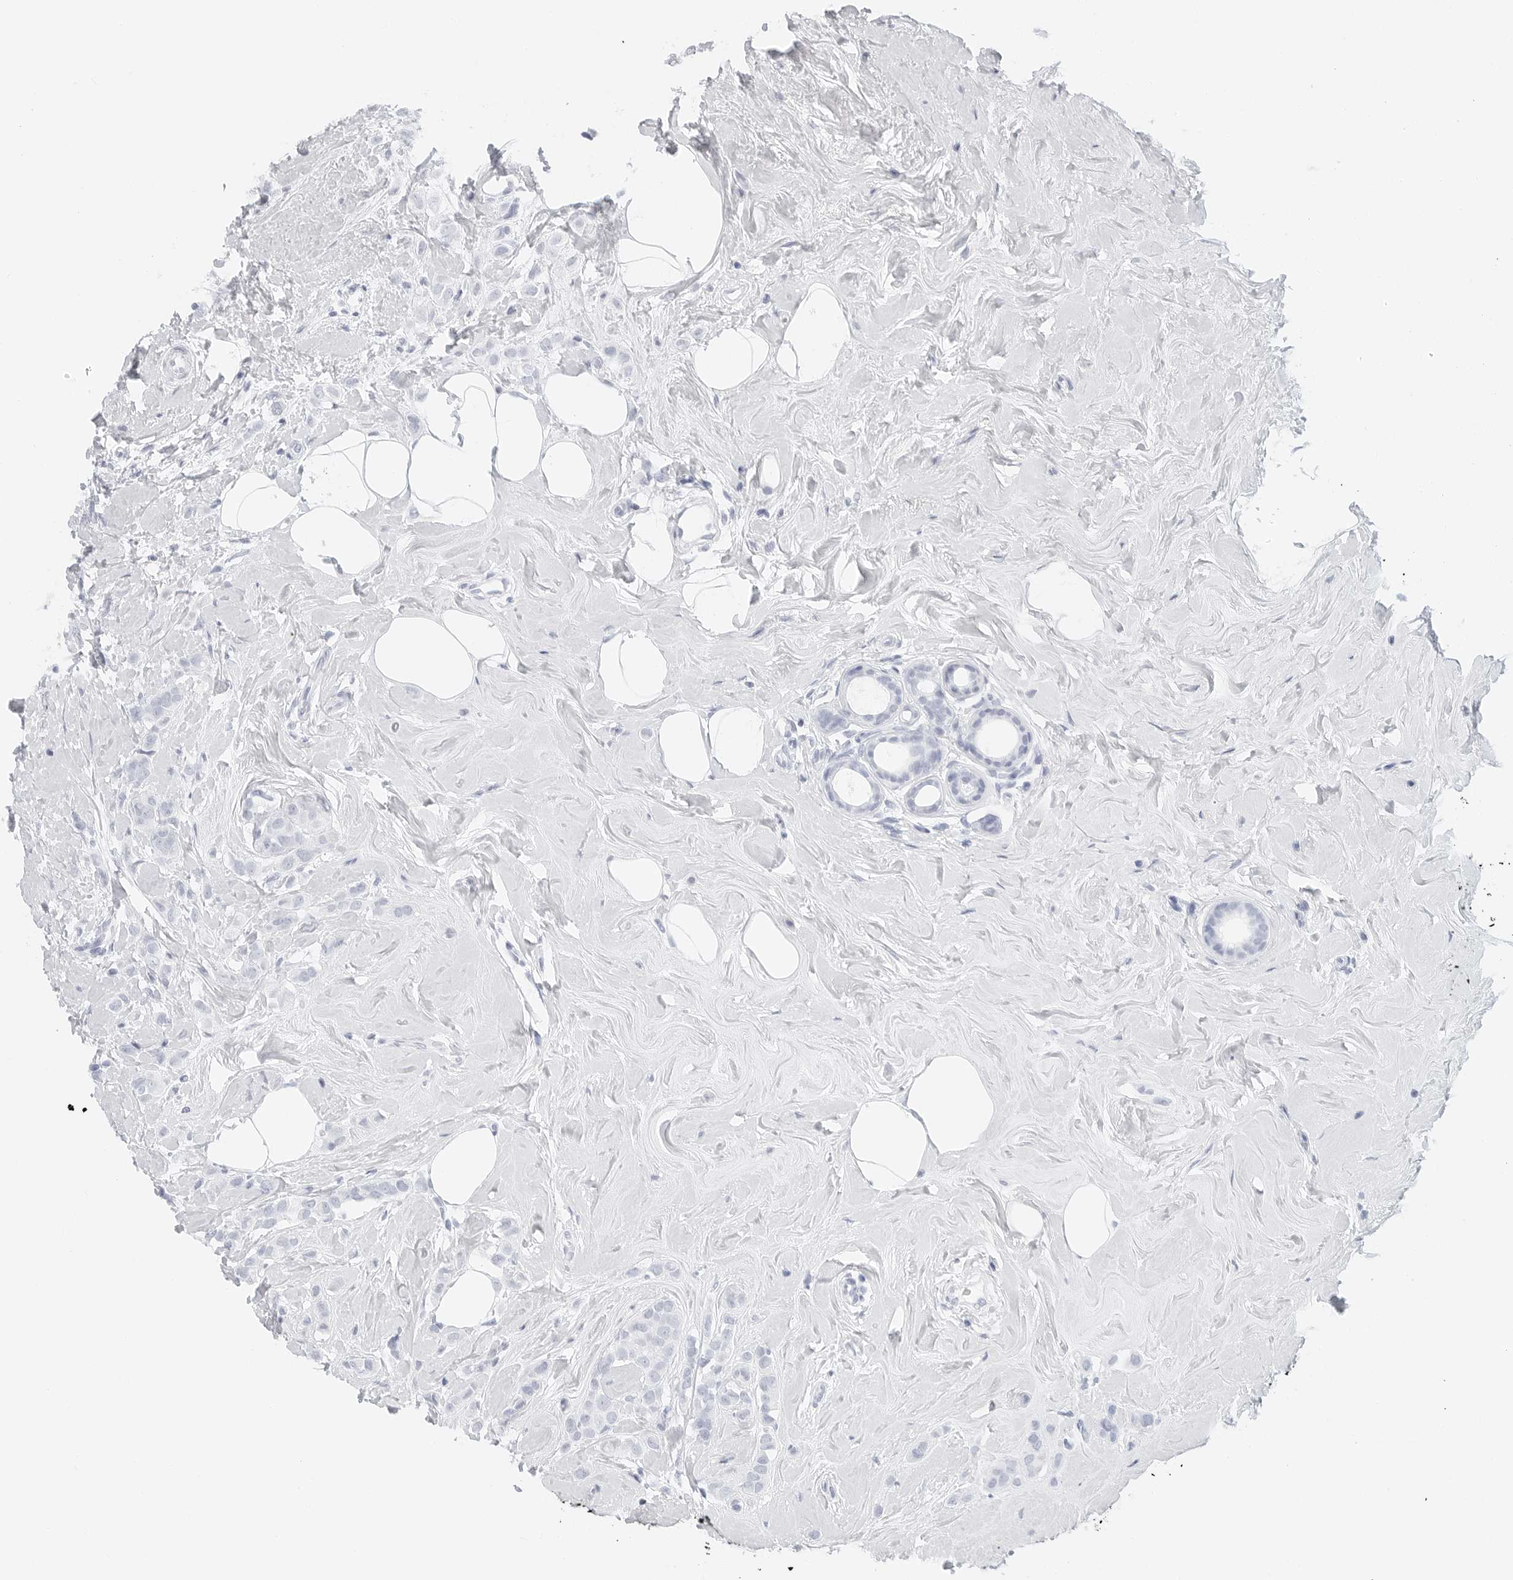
{"staining": {"intensity": "negative", "quantity": "none", "location": "none"}, "tissue": "breast cancer", "cell_type": "Tumor cells", "image_type": "cancer", "snomed": [{"axis": "morphology", "description": "Lobular carcinoma"}, {"axis": "topography", "description": "Breast"}], "caption": "Breast lobular carcinoma was stained to show a protein in brown. There is no significant expression in tumor cells.", "gene": "METAP1", "patient": {"sex": "female", "age": 47}}